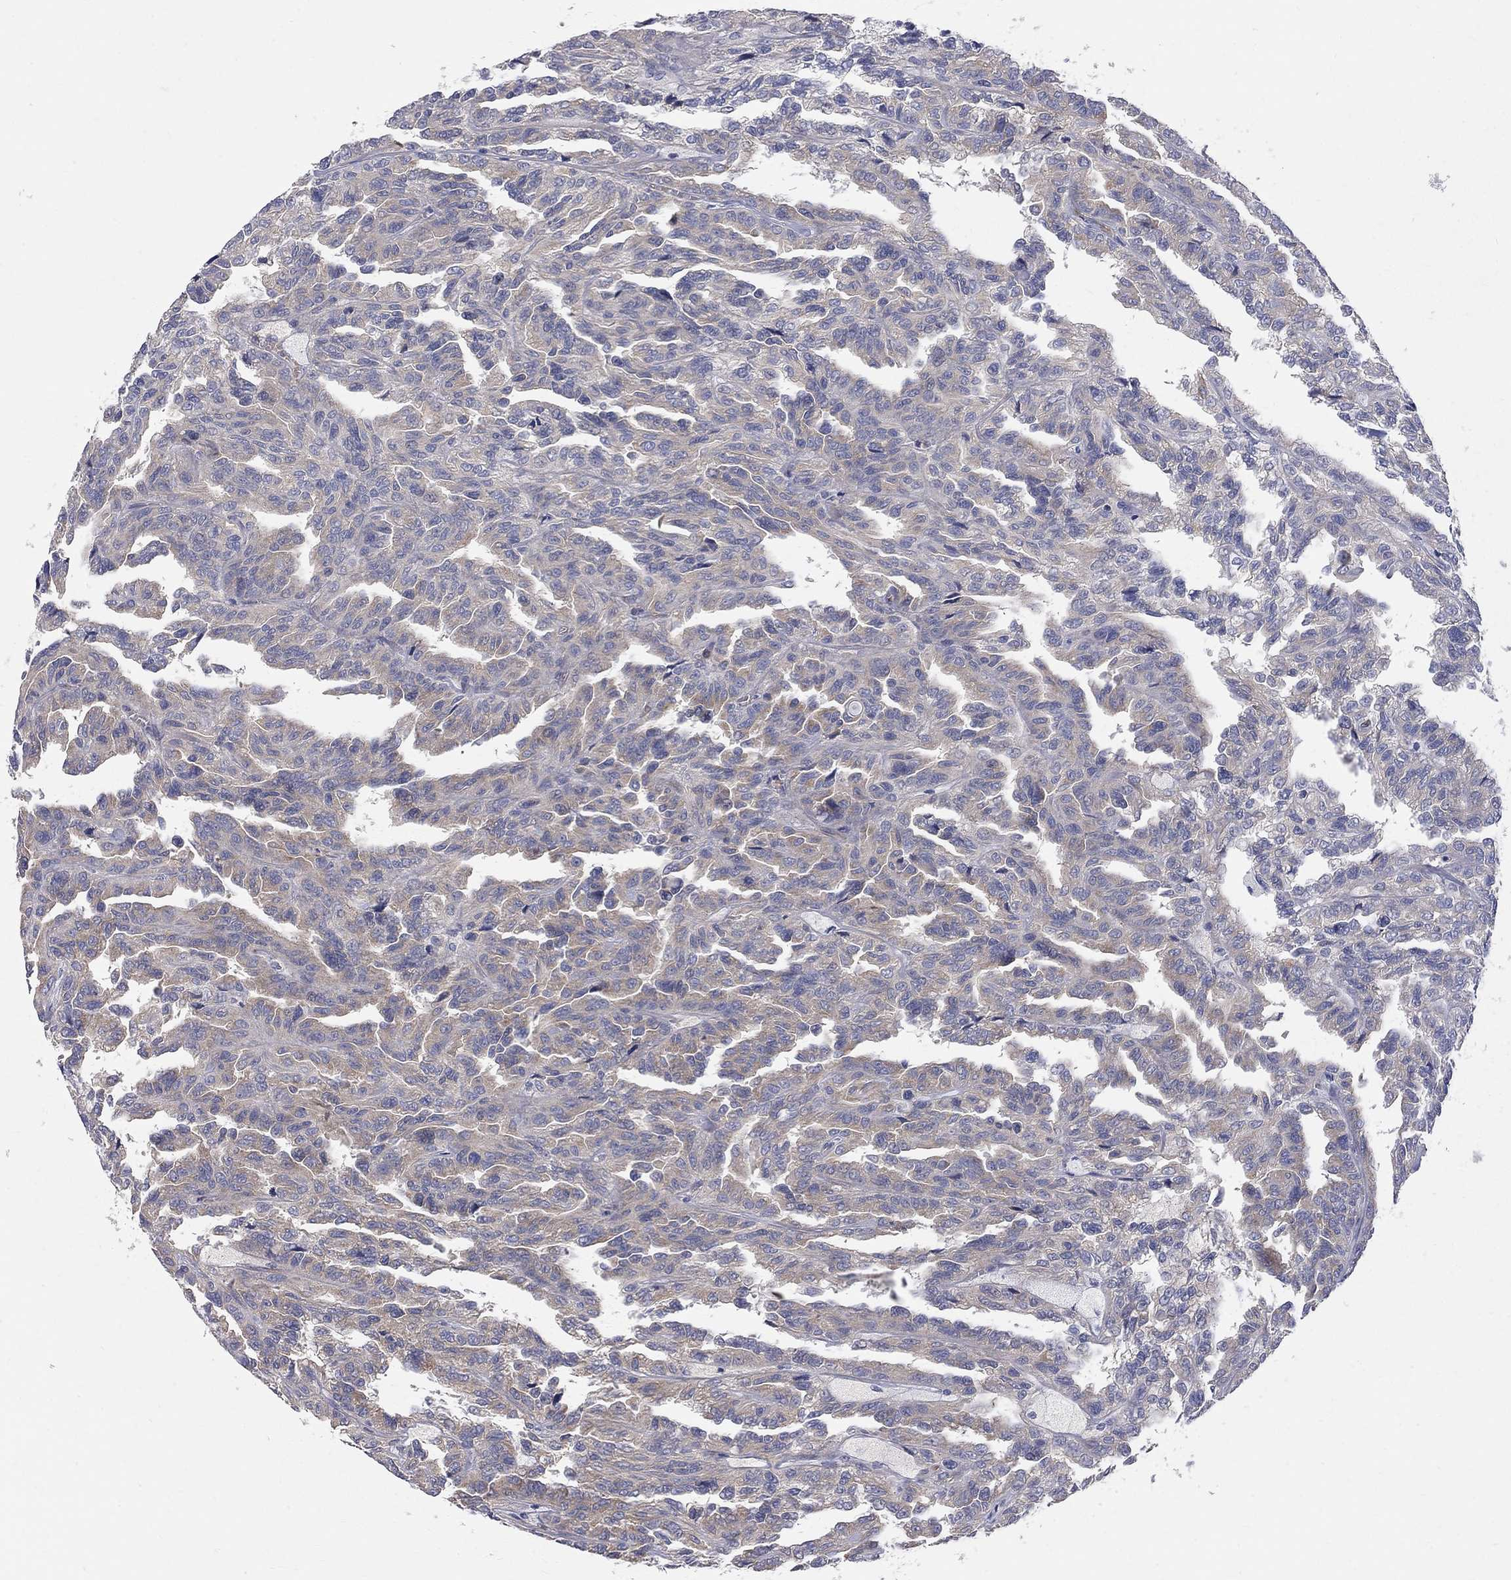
{"staining": {"intensity": "weak", "quantity": "25%-75%", "location": "cytoplasmic/membranous"}, "tissue": "renal cancer", "cell_type": "Tumor cells", "image_type": "cancer", "snomed": [{"axis": "morphology", "description": "Adenocarcinoma, NOS"}, {"axis": "topography", "description": "Kidney"}], "caption": "Human renal cancer stained with a brown dye shows weak cytoplasmic/membranous positive expression in approximately 25%-75% of tumor cells.", "gene": "CASTOR1", "patient": {"sex": "male", "age": 79}}